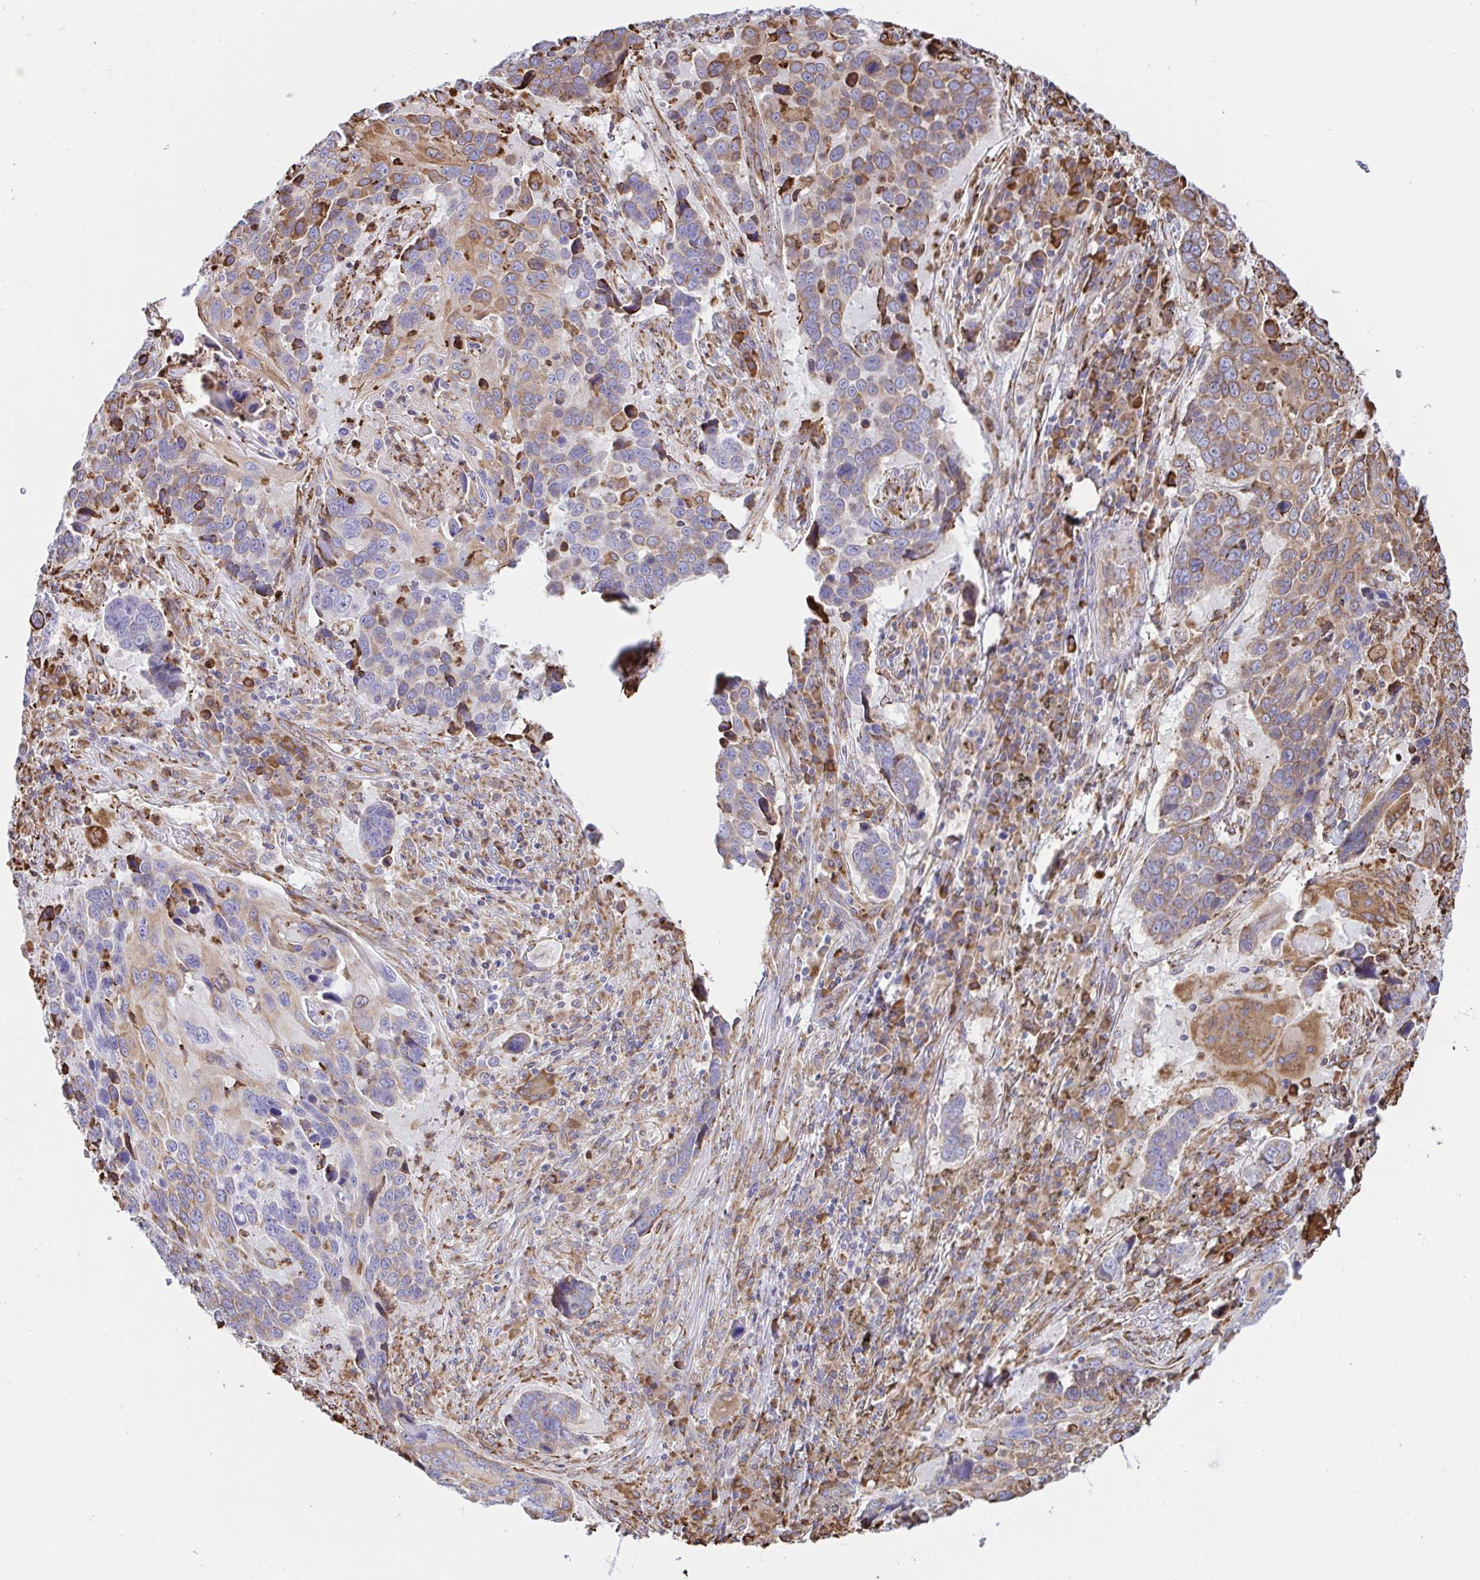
{"staining": {"intensity": "weak", "quantity": ">75%", "location": "cytoplasmic/membranous"}, "tissue": "lung cancer", "cell_type": "Tumor cells", "image_type": "cancer", "snomed": [{"axis": "morphology", "description": "Squamous cell carcinoma, NOS"}, {"axis": "topography", "description": "Lung"}], "caption": "Immunohistochemical staining of lung squamous cell carcinoma reveals weak cytoplasmic/membranous protein staining in approximately >75% of tumor cells.", "gene": "CLGN", "patient": {"sex": "male", "age": 68}}